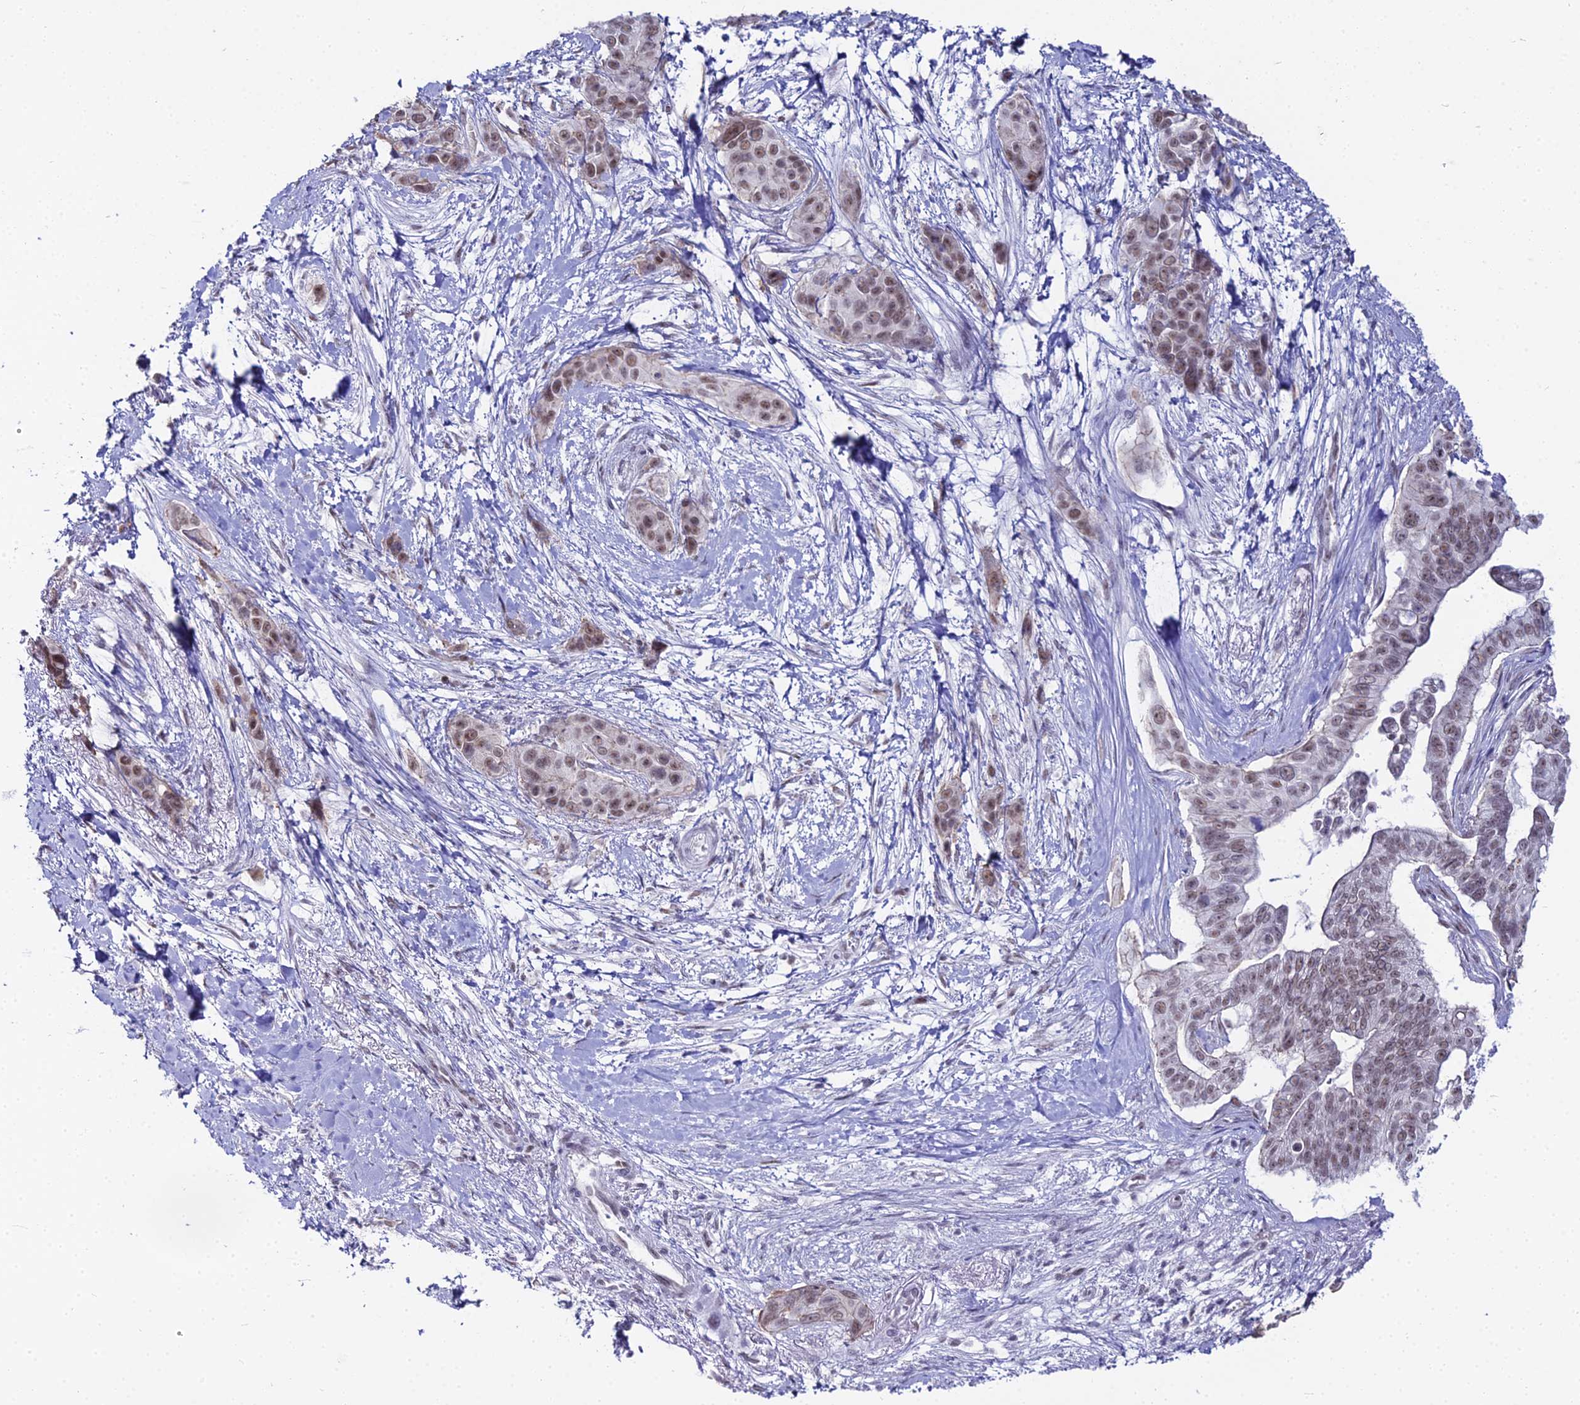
{"staining": {"intensity": "weak", "quantity": ">75%", "location": "nuclear"}, "tissue": "pancreatic cancer", "cell_type": "Tumor cells", "image_type": "cancer", "snomed": [{"axis": "morphology", "description": "Adenocarcinoma, NOS"}, {"axis": "topography", "description": "Pancreas"}], "caption": "High-magnification brightfield microscopy of adenocarcinoma (pancreatic) stained with DAB (3,3'-diaminobenzidine) (brown) and counterstained with hematoxylin (blue). tumor cells exhibit weak nuclear staining is identified in approximately>75% of cells.", "gene": "RBM12", "patient": {"sex": "male", "age": 72}}